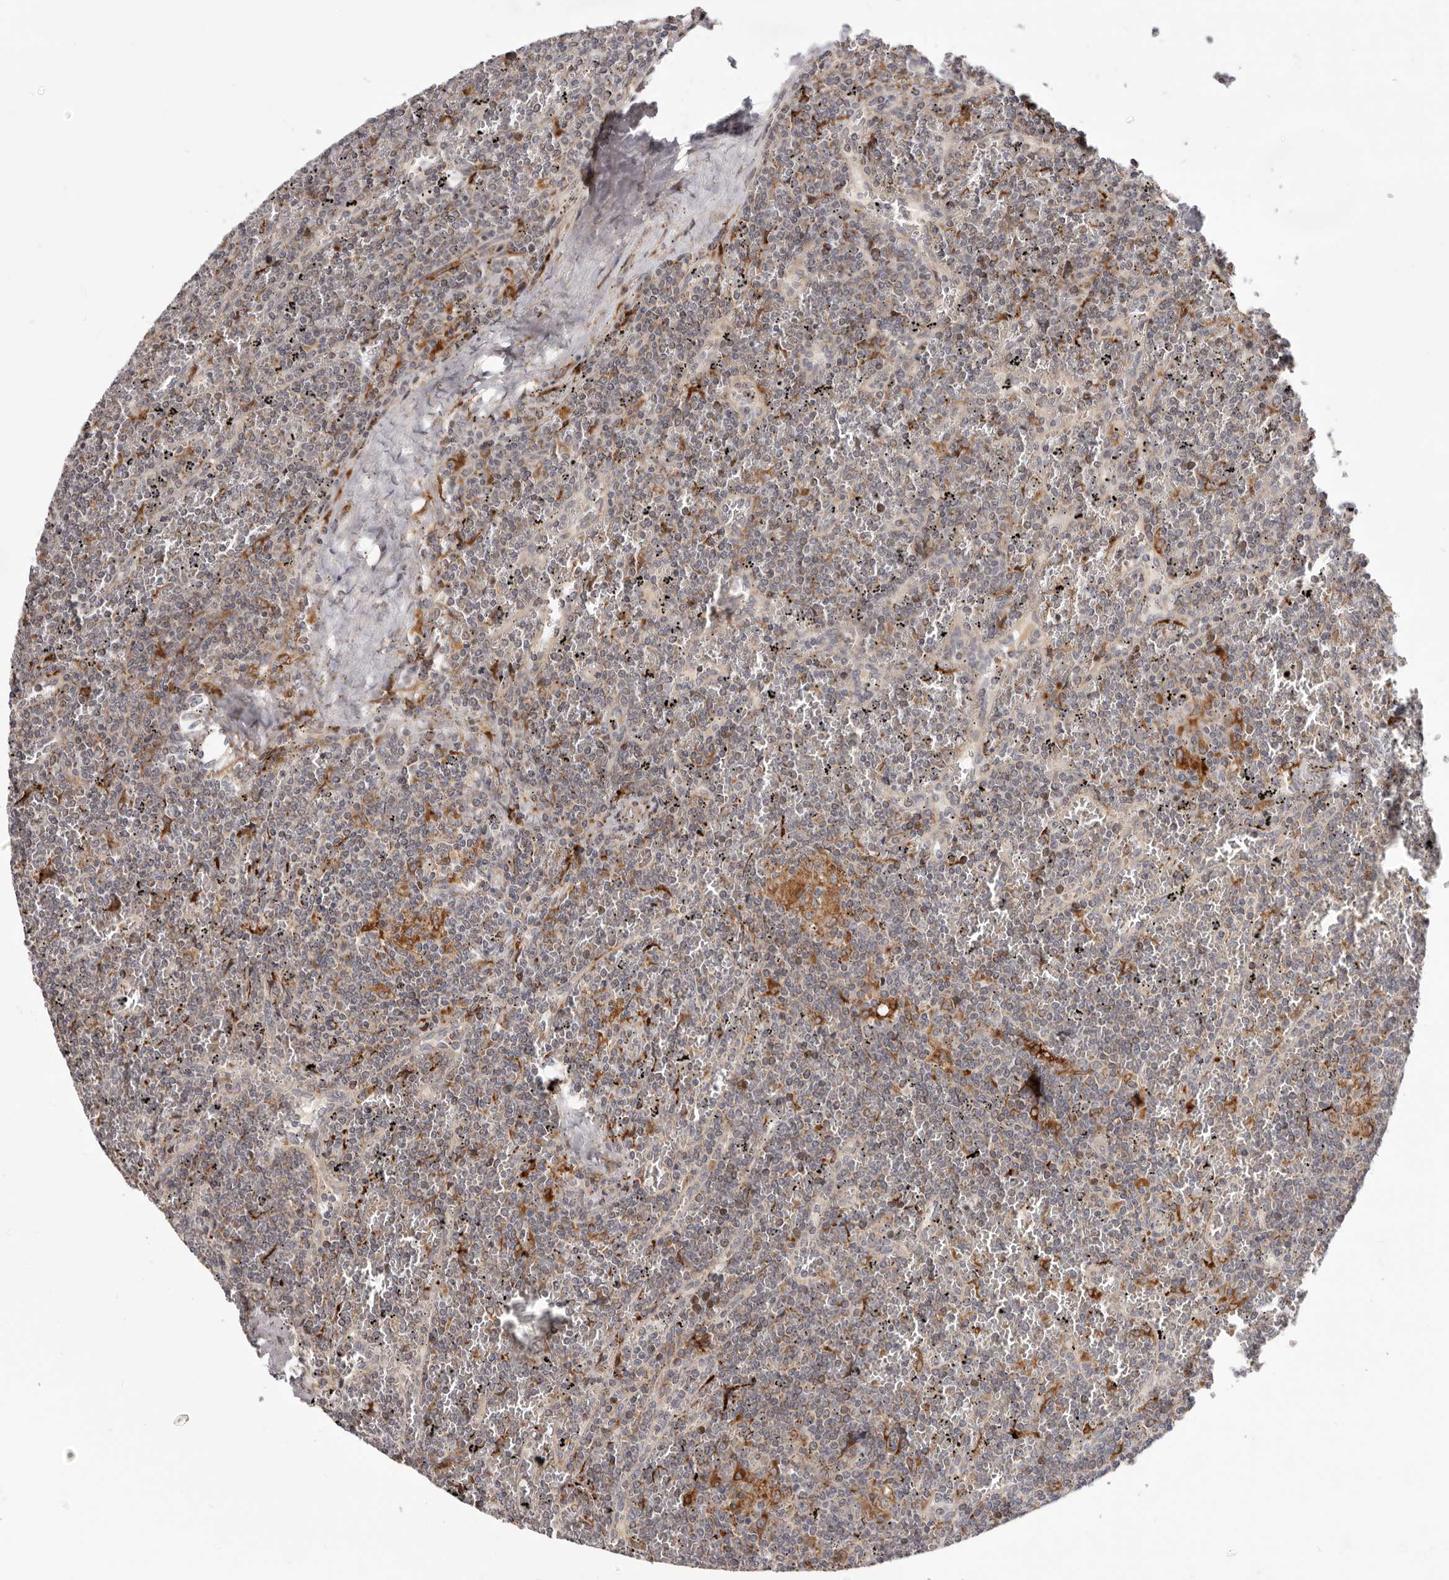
{"staining": {"intensity": "negative", "quantity": "none", "location": "none"}, "tissue": "lymphoma", "cell_type": "Tumor cells", "image_type": "cancer", "snomed": [{"axis": "morphology", "description": "Malignant lymphoma, non-Hodgkin's type, Low grade"}, {"axis": "topography", "description": "Spleen"}], "caption": "Low-grade malignant lymphoma, non-Hodgkin's type stained for a protein using IHC exhibits no expression tumor cells.", "gene": "TOR3A", "patient": {"sex": "female", "age": 19}}